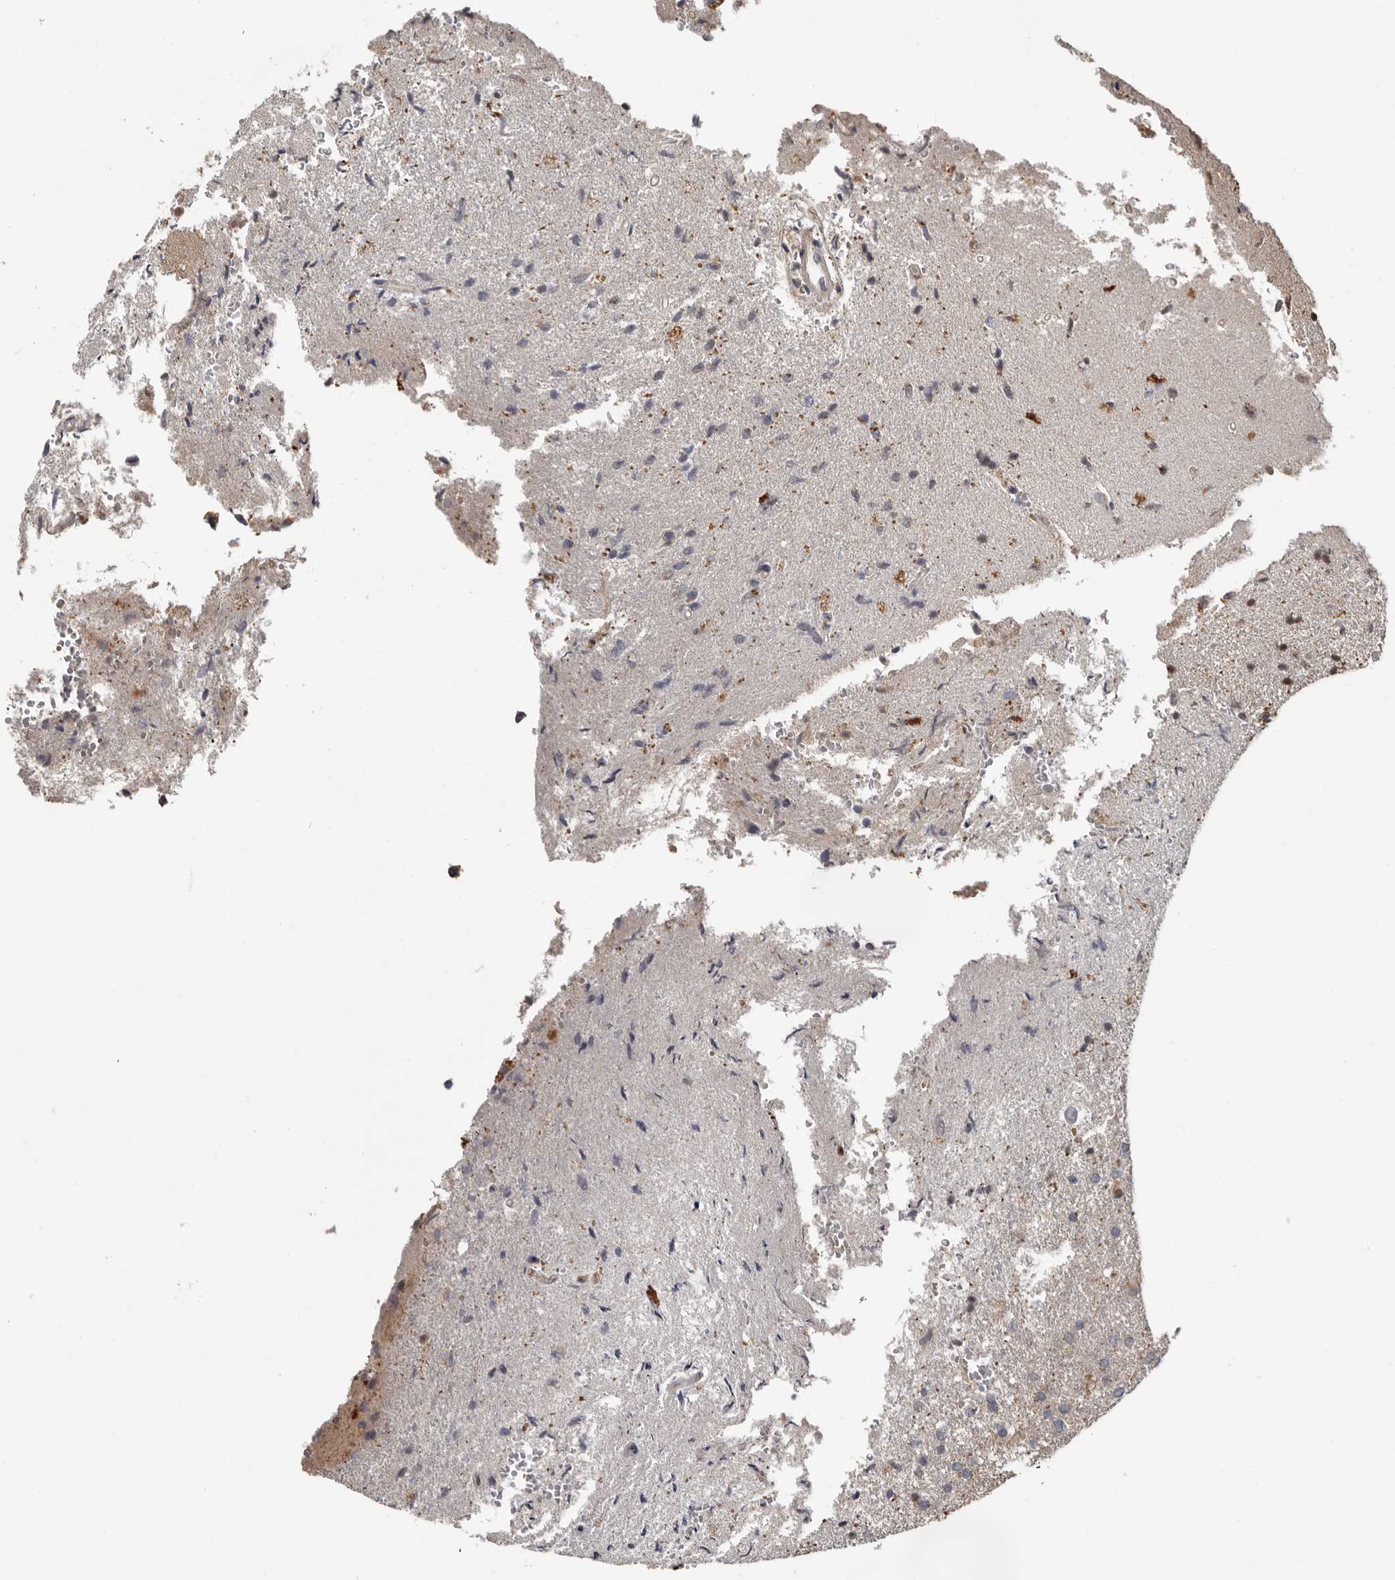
{"staining": {"intensity": "negative", "quantity": "none", "location": "none"}, "tissue": "glioma", "cell_type": "Tumor cells", "image_type": "cancer", "snomed": [{"axis": "morphology", "description": "Glioma, malignant, High grade"}, {"axis": "topography", "description": "Brain"}], "caption": "Micrograph shows no significant protein staining in tumor cells of malignant glioma (high-grade).", "gene": "MTF1", "patient": {"sex": "male", "age": 72}}